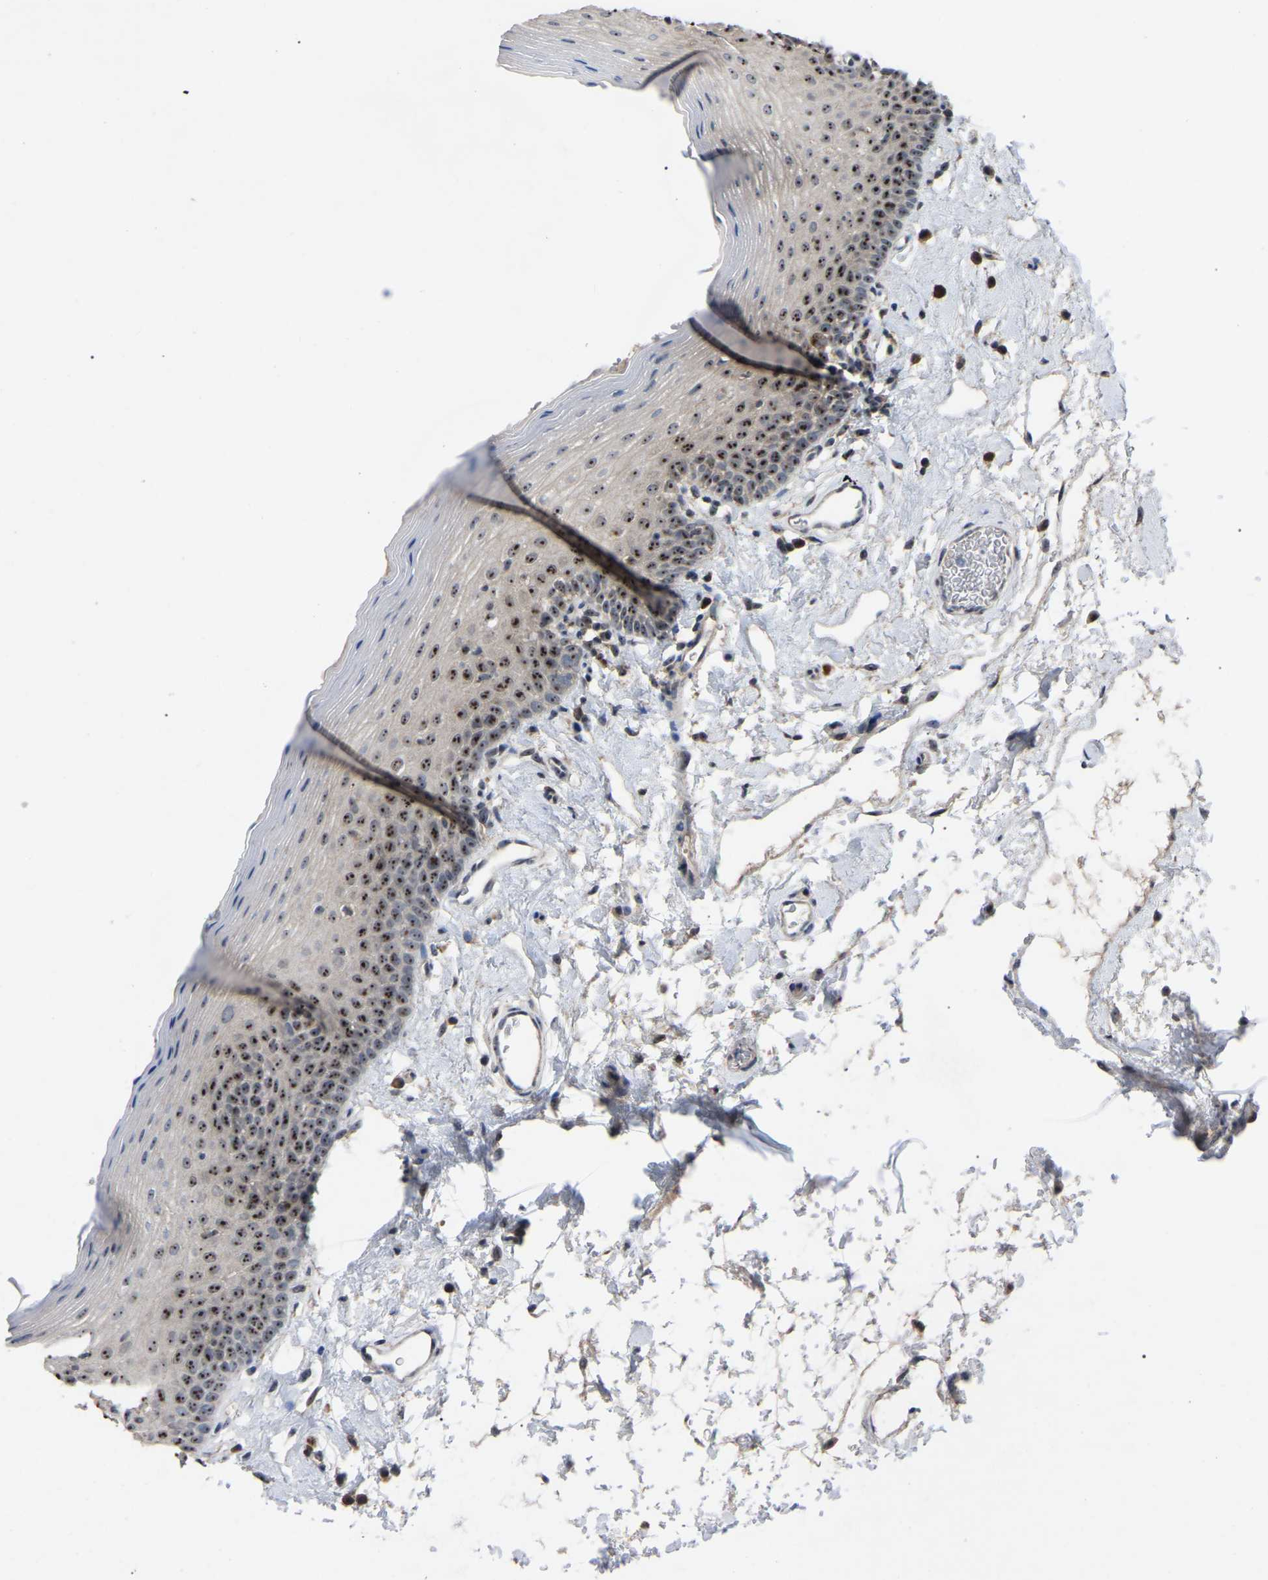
{"staining": {"intensity": "strong", "quantity": "25%-75%", "location": "nuclear"}, "tissue": "oral mucosa", "cell_type": "Squamous epithelial cells", "image_type": "normal", "snomed": [{"axis": "morphology", "description": "Normal tissue, NOS"}, {"axis": "topography", "description": "Oral tissue"}], "caption": "Human oral mucosa stained with a brown dye exhibits strong nuclear positive staining in approximately 25%-75% of squamous epithelial cells.", "gene": "NOP53", "patient": {"sex": "male", "age": 66}}